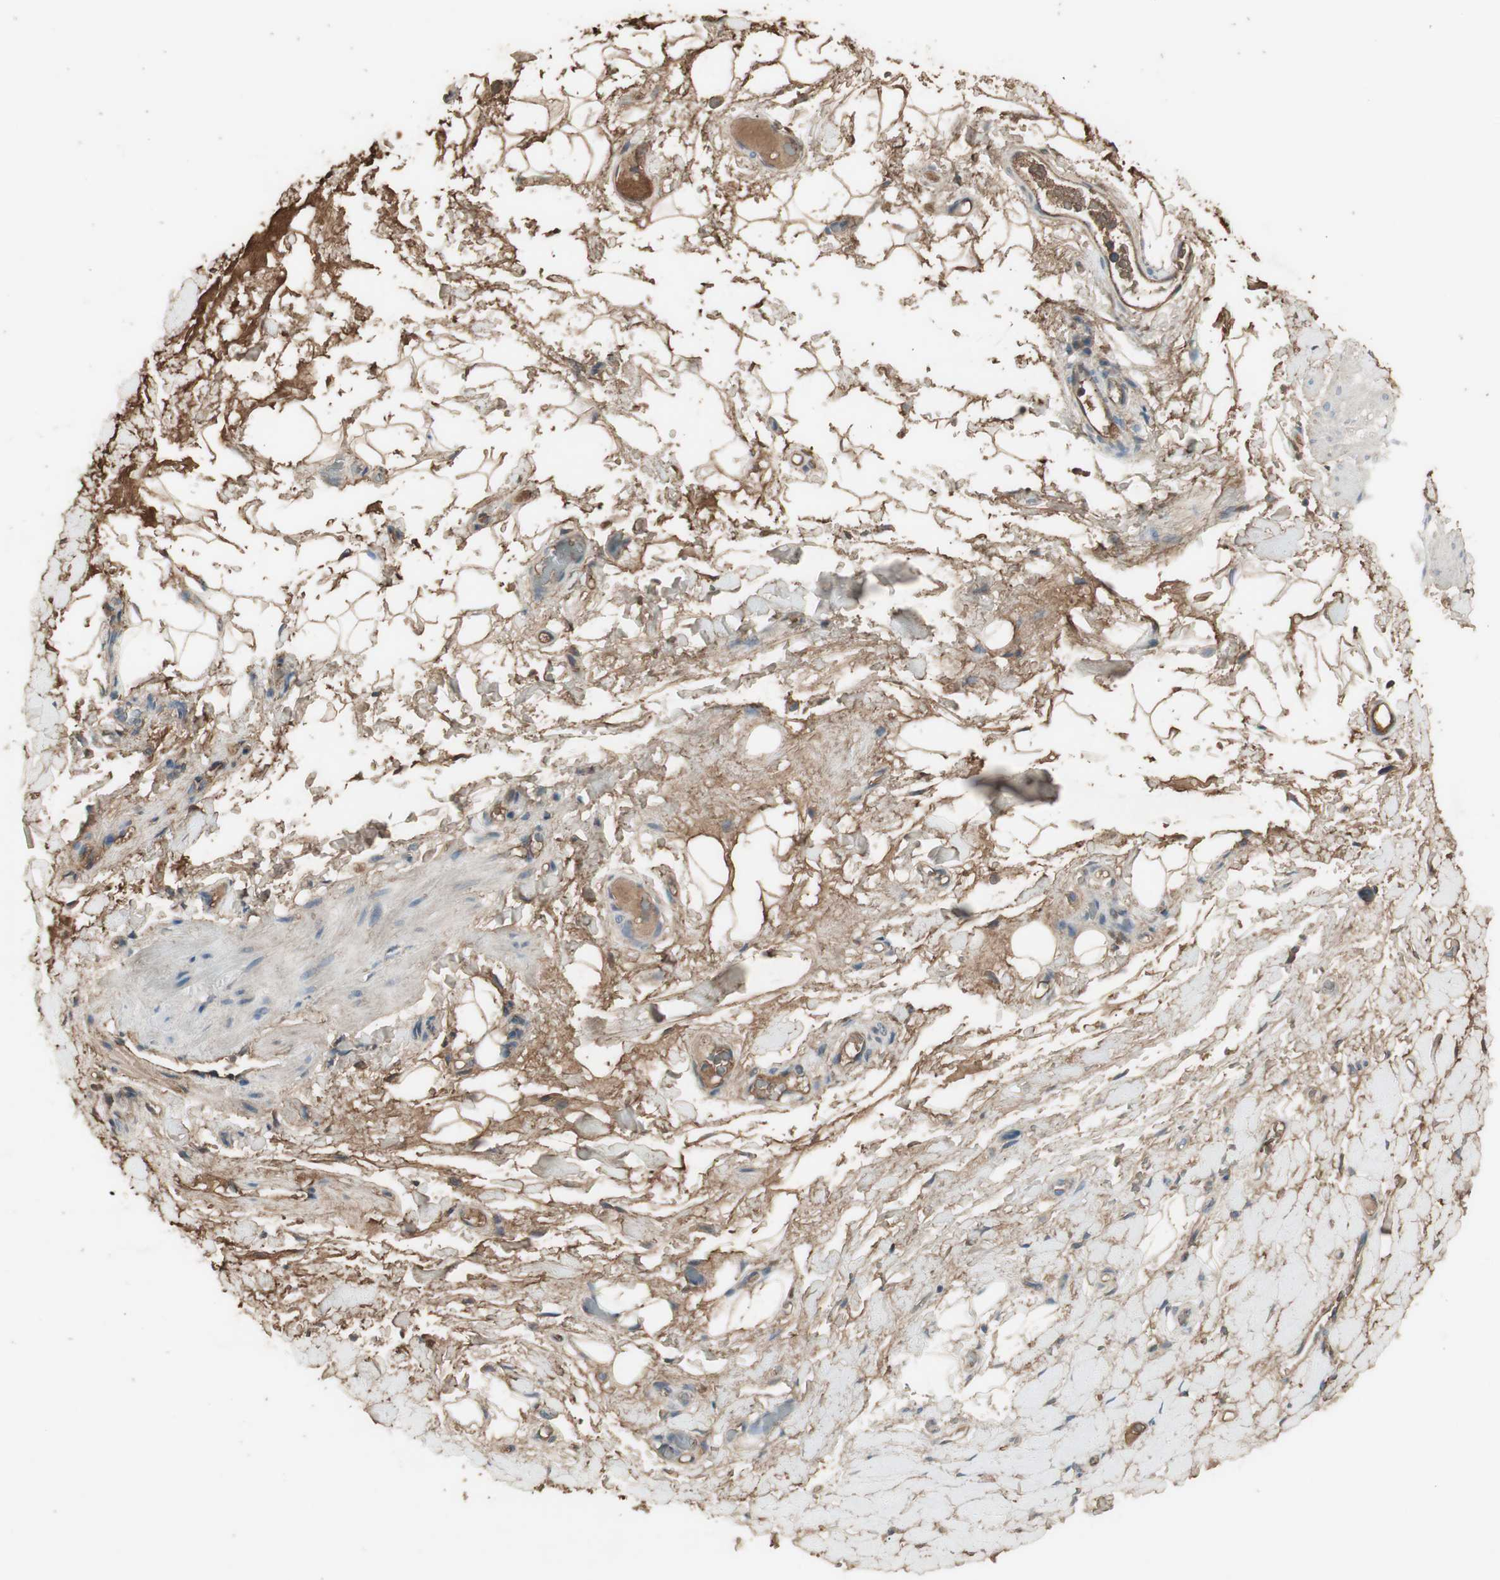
{"staining": {"intensity": "moderate", "quantity": ">75%", "location": "cytoplasmic/membranous"}, "tissue": "adipose tissue", "cell_type": "Adipocytes", "image_type": "normal", "snomed": [{"axis": "morphology", "description": "Normal tissue, NOS"}, {"axis": "morphology", "description": "Adenocarcinoma, NOS"}, {"axis": "topography", "description": "Esophagus"}], "caption": "Moderate cytoplasmic/membranous staining for a protein is seen in approximately >75% of adipocytes of unremarkable adipose tissue using immunohistochemistry.", "gene": "MMP14", "patient": {"sex": "male", "age": 62}}